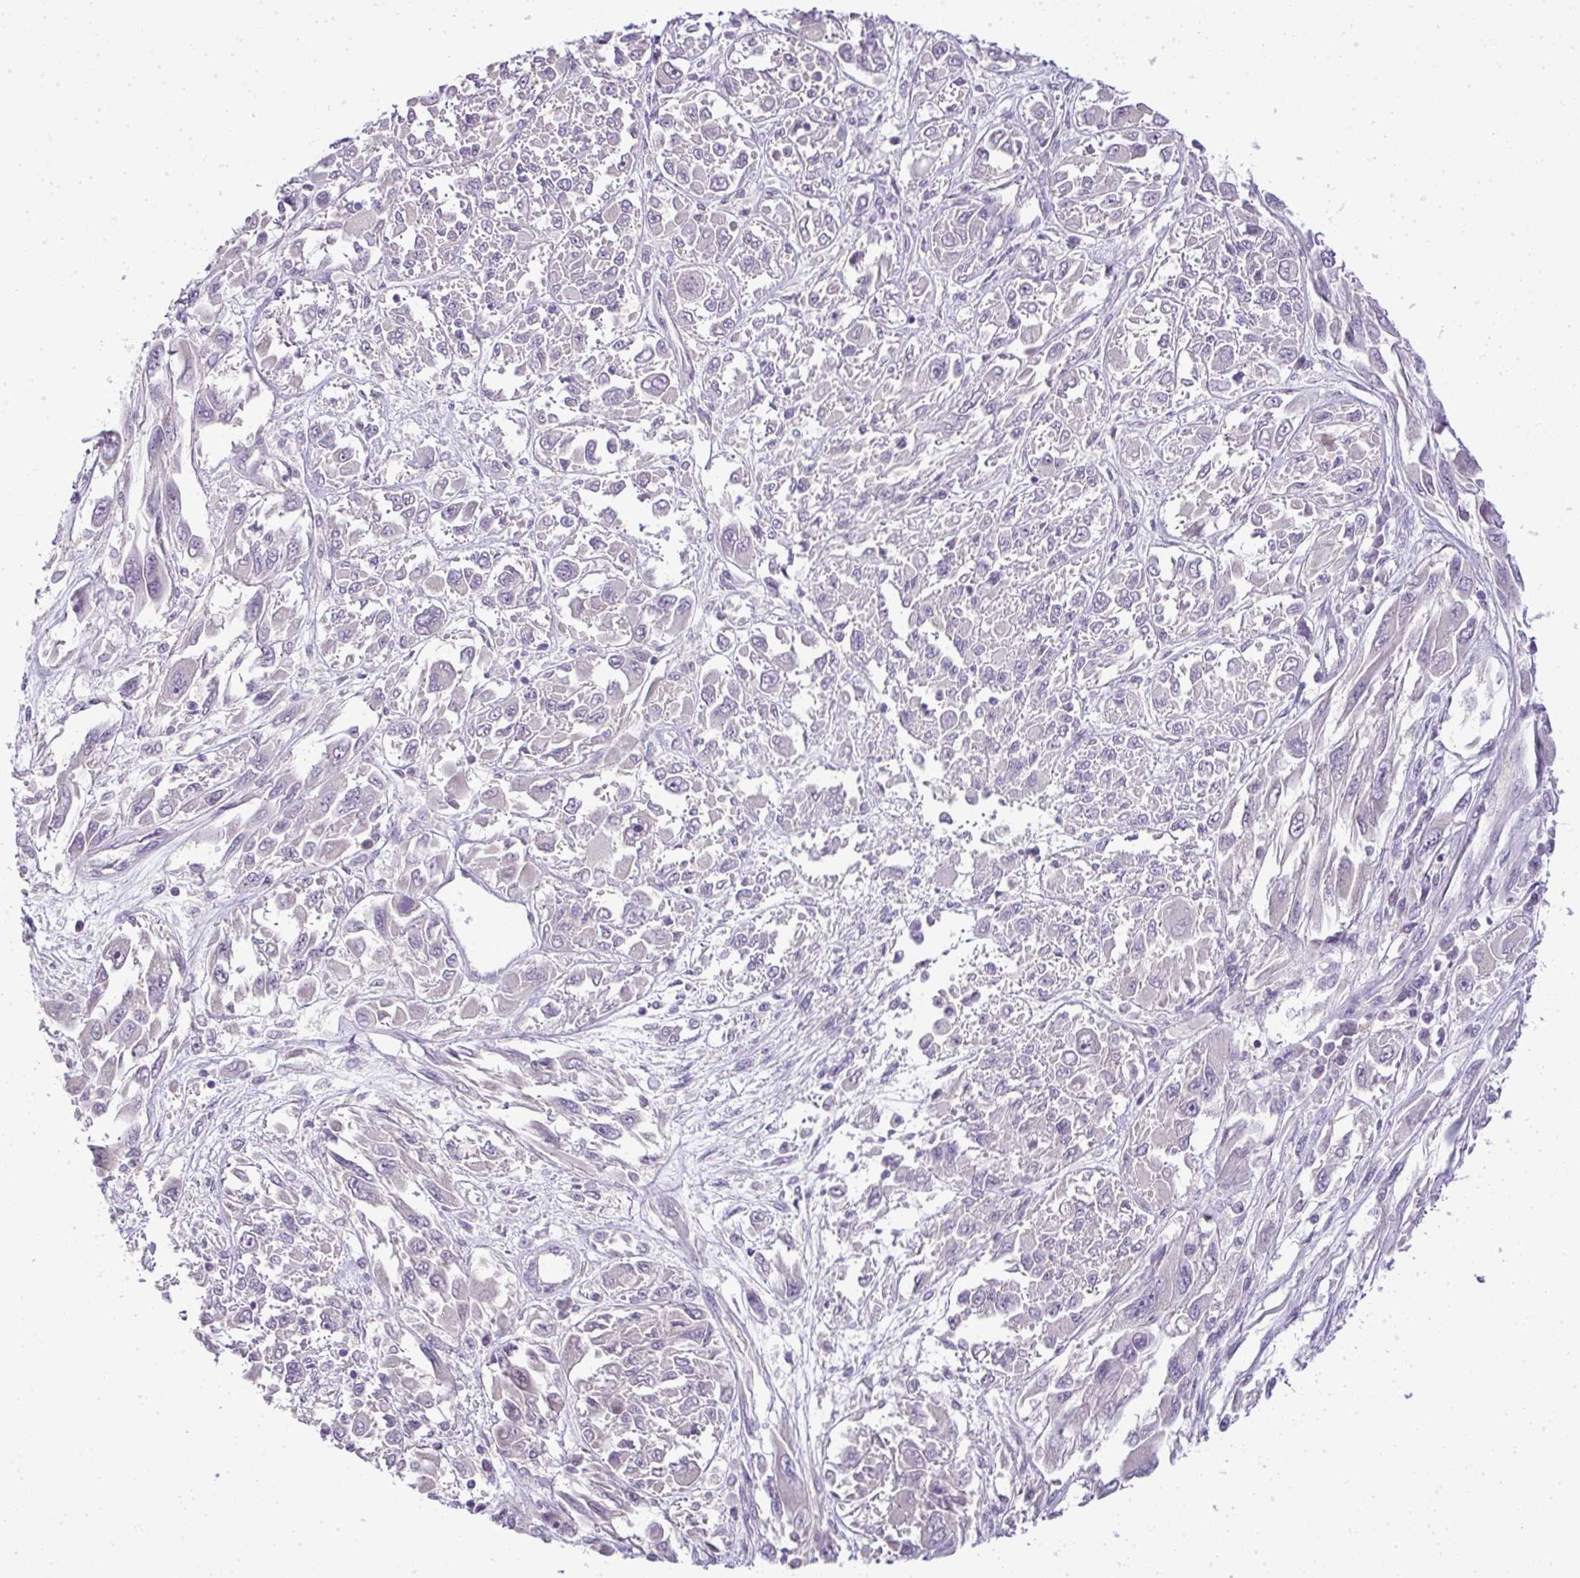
{"staining": {"intensity": "negative", "quantity": "none", "location": "none"}, "tissue": "melanoma", "cell_type": "Tumor cells", "image_type": "cancer", "snomed": [{"axis": "morphology", "description": "Malignant melanoma, NOS"}, {"axis": "topography", "description": "Skin"}], "caption": "Tumor cells show no significant expression in melanoma. (IHC, brightfield microscopy, high magnification).", "gene": "CMPK1", "patient": {"sex": "female", "age": 91}}